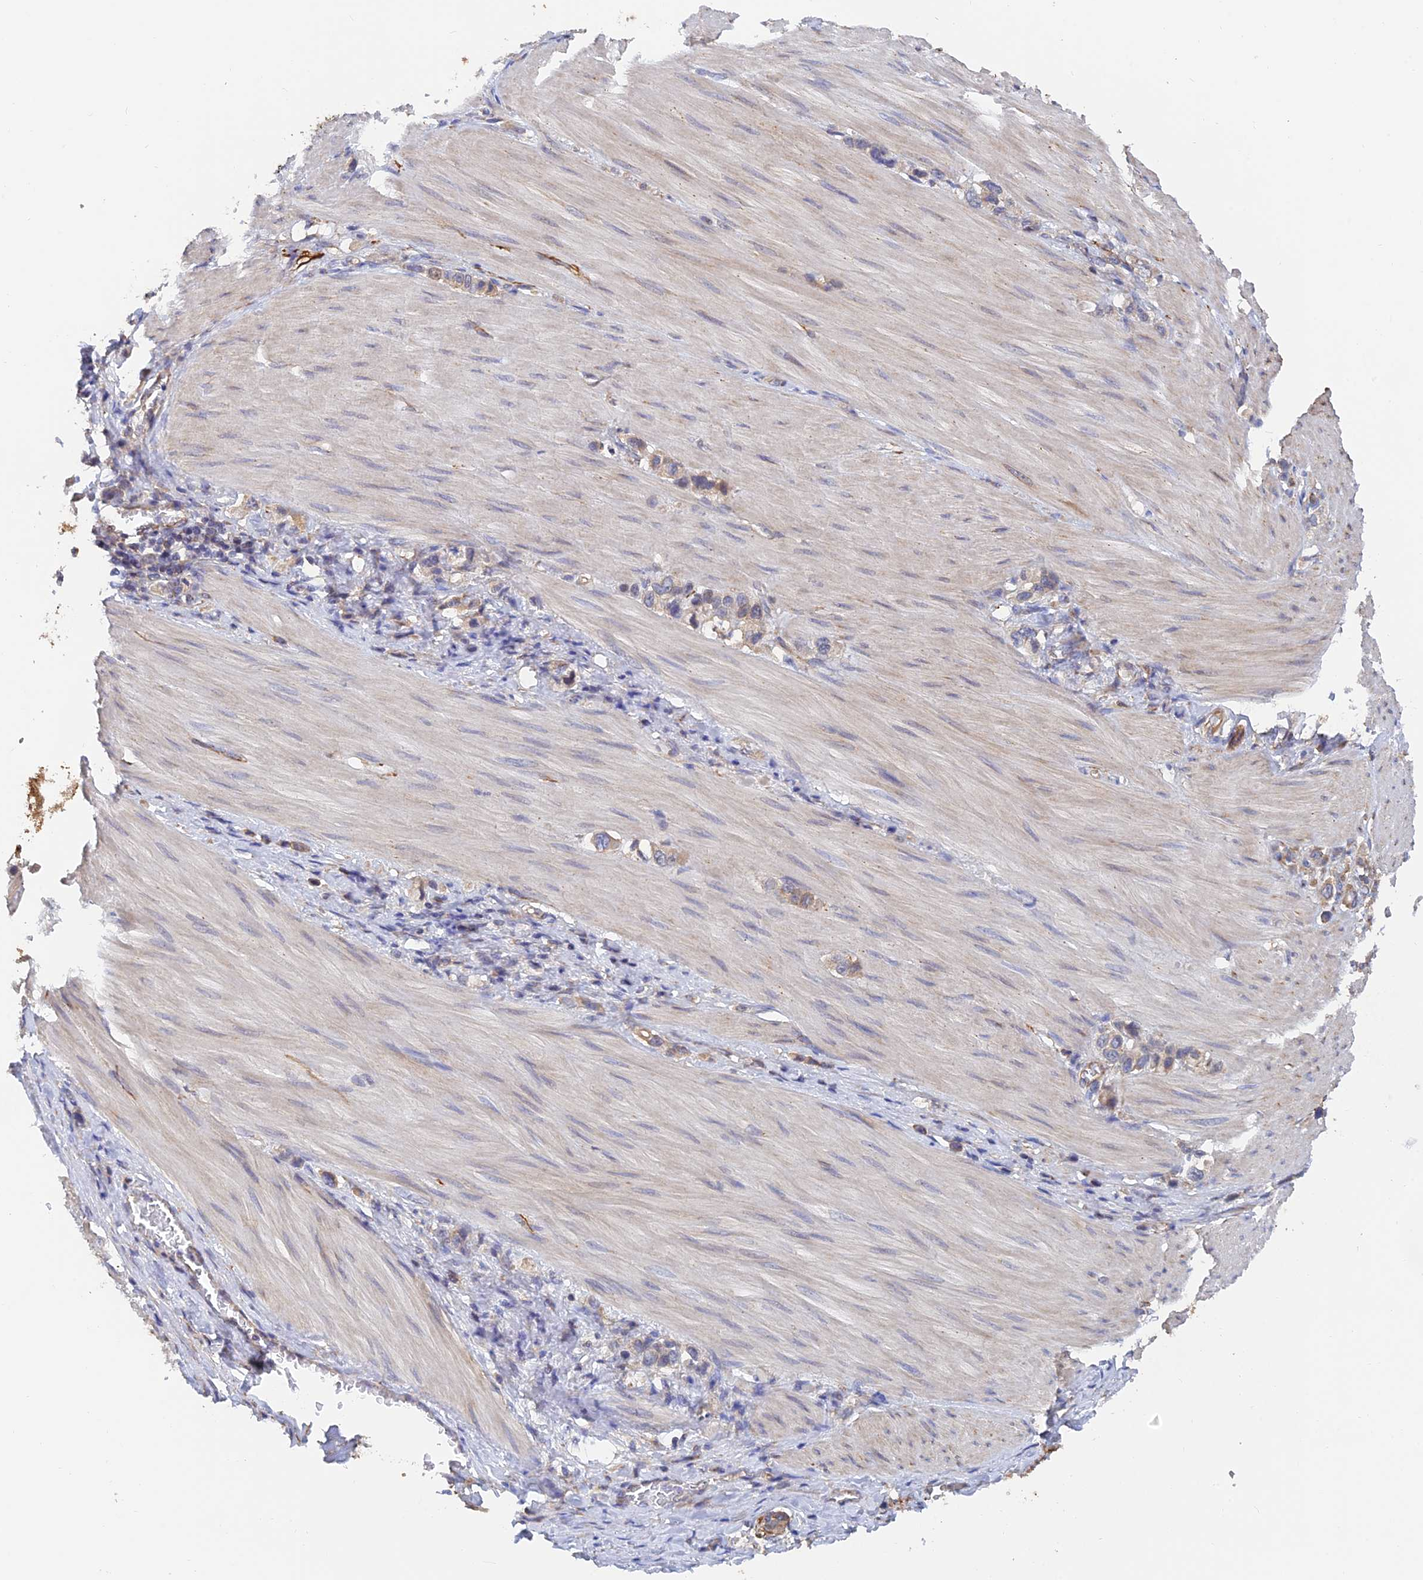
{"staining": {"intensity": "weak", "quantity": "<25%", "location": "cytoplasmic/membranous"}, "tissue": "stomach cancer", "cell_type": "Tumor cells", "image_type": "cancer", "snomed": [{"axis": "morphology", "description": "Adenocarcinoma, NOS"}, {"axis": "topography", "description": "Stomach"}], "caption": "Photomicrograph shows no protein expression in tumor cells of stomach cancer (adenocarcinoma) tissue.", "gene": "WBP11", "patient": {"sex": "female", "age": 65}}